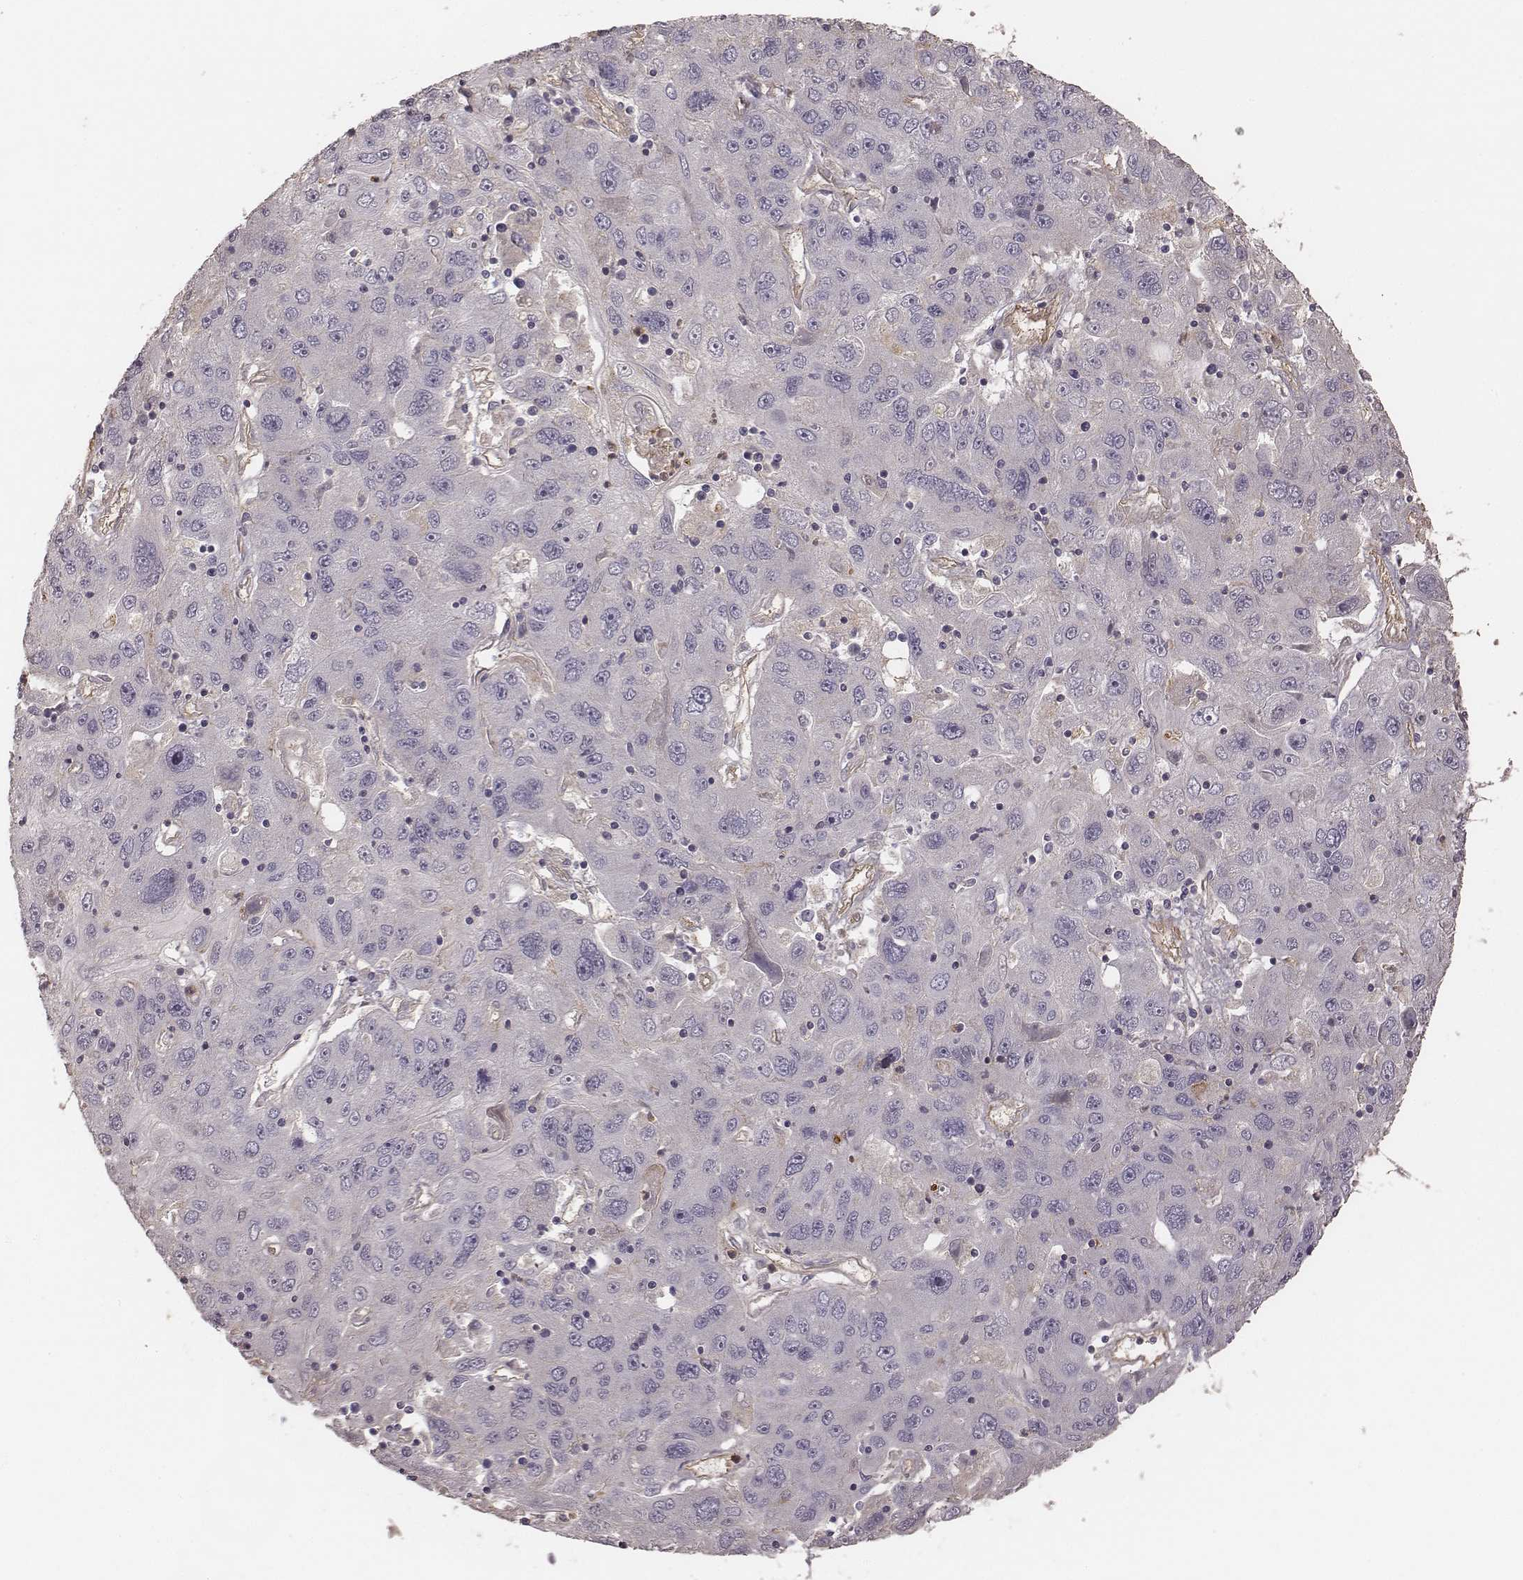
{"staining": {"intensity": "negative", "quantity": "none", "location": "none"}, "tissue": "stomach cancer", "cell_type": "Tumor cells", "image_type": "cancer", "snomed": [{"axis": "morphology", "description": "Adenocarcinoma, NOS"}, {"axis": "topography", "description": "Stomach"}], "caption": "Adenocarcinoma (stomach) was stained to show a protein in brown. There is no significant expression in tumor cells. (DAB immunohistochemistry visualized using brightfield microscopy, high magnification).", "gene": "OTOGL", "patient": {"sex": "male", "age": 56}}